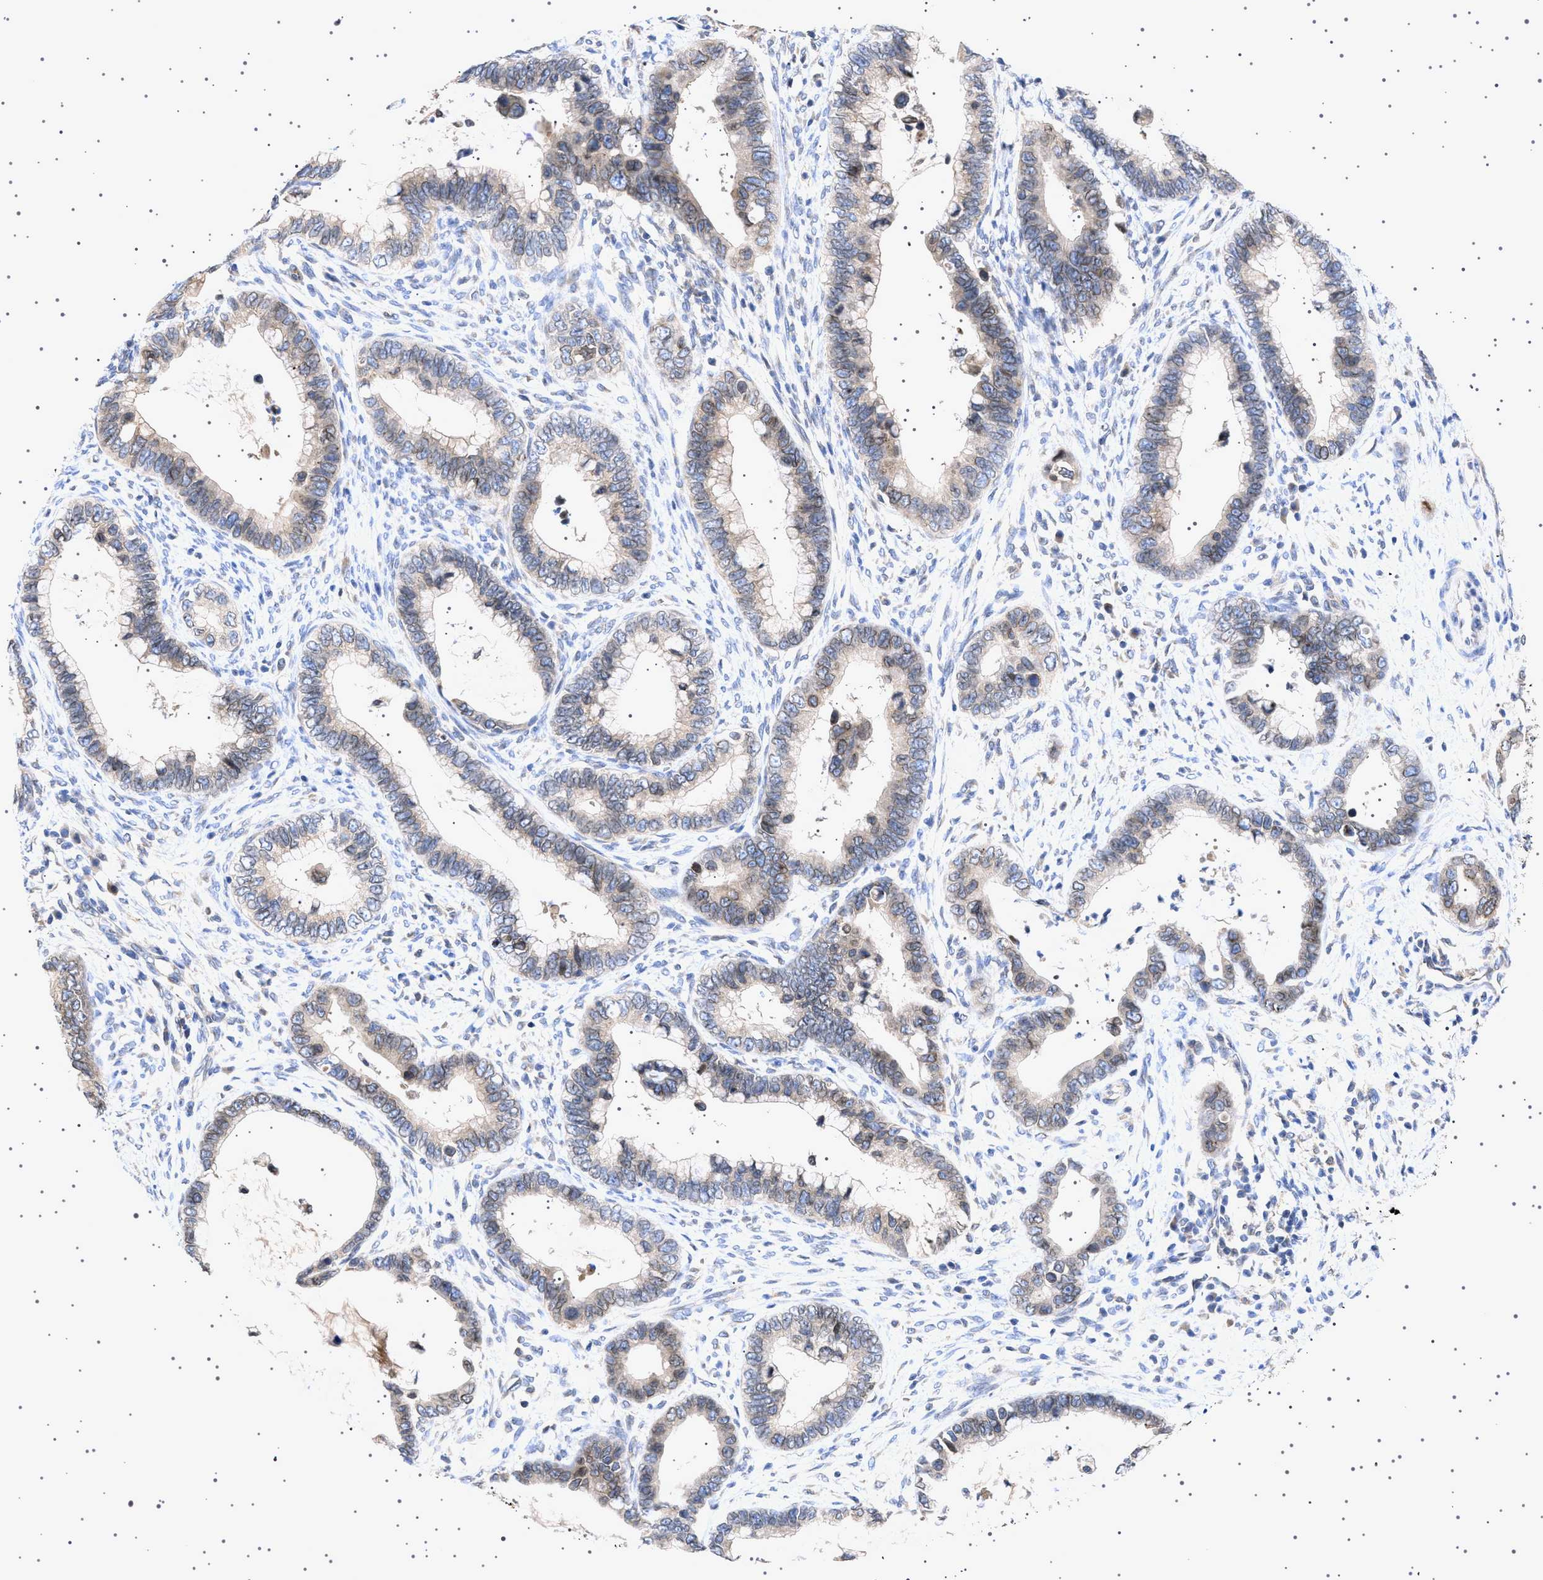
{"staining": {"intensity": "weak", "quantity": "<25%", "location": "cytoplasmic/membranous,nuclear"}, "tissue": "cervical cancer", "cell_type": "Tumor cells", "image_type": "cancer", "snomed": [{"axis": "morphology", "description": "Adenocarcinoma, NOS"}, {"axis": "topography", "description": "Cervix"}], "caption": "Protein analysis of adenocarcinoma (cervical) displays no significant positivity in tumor cells.", "gene": "NUP93", "patient": {"sex": "female", "age": 44}}